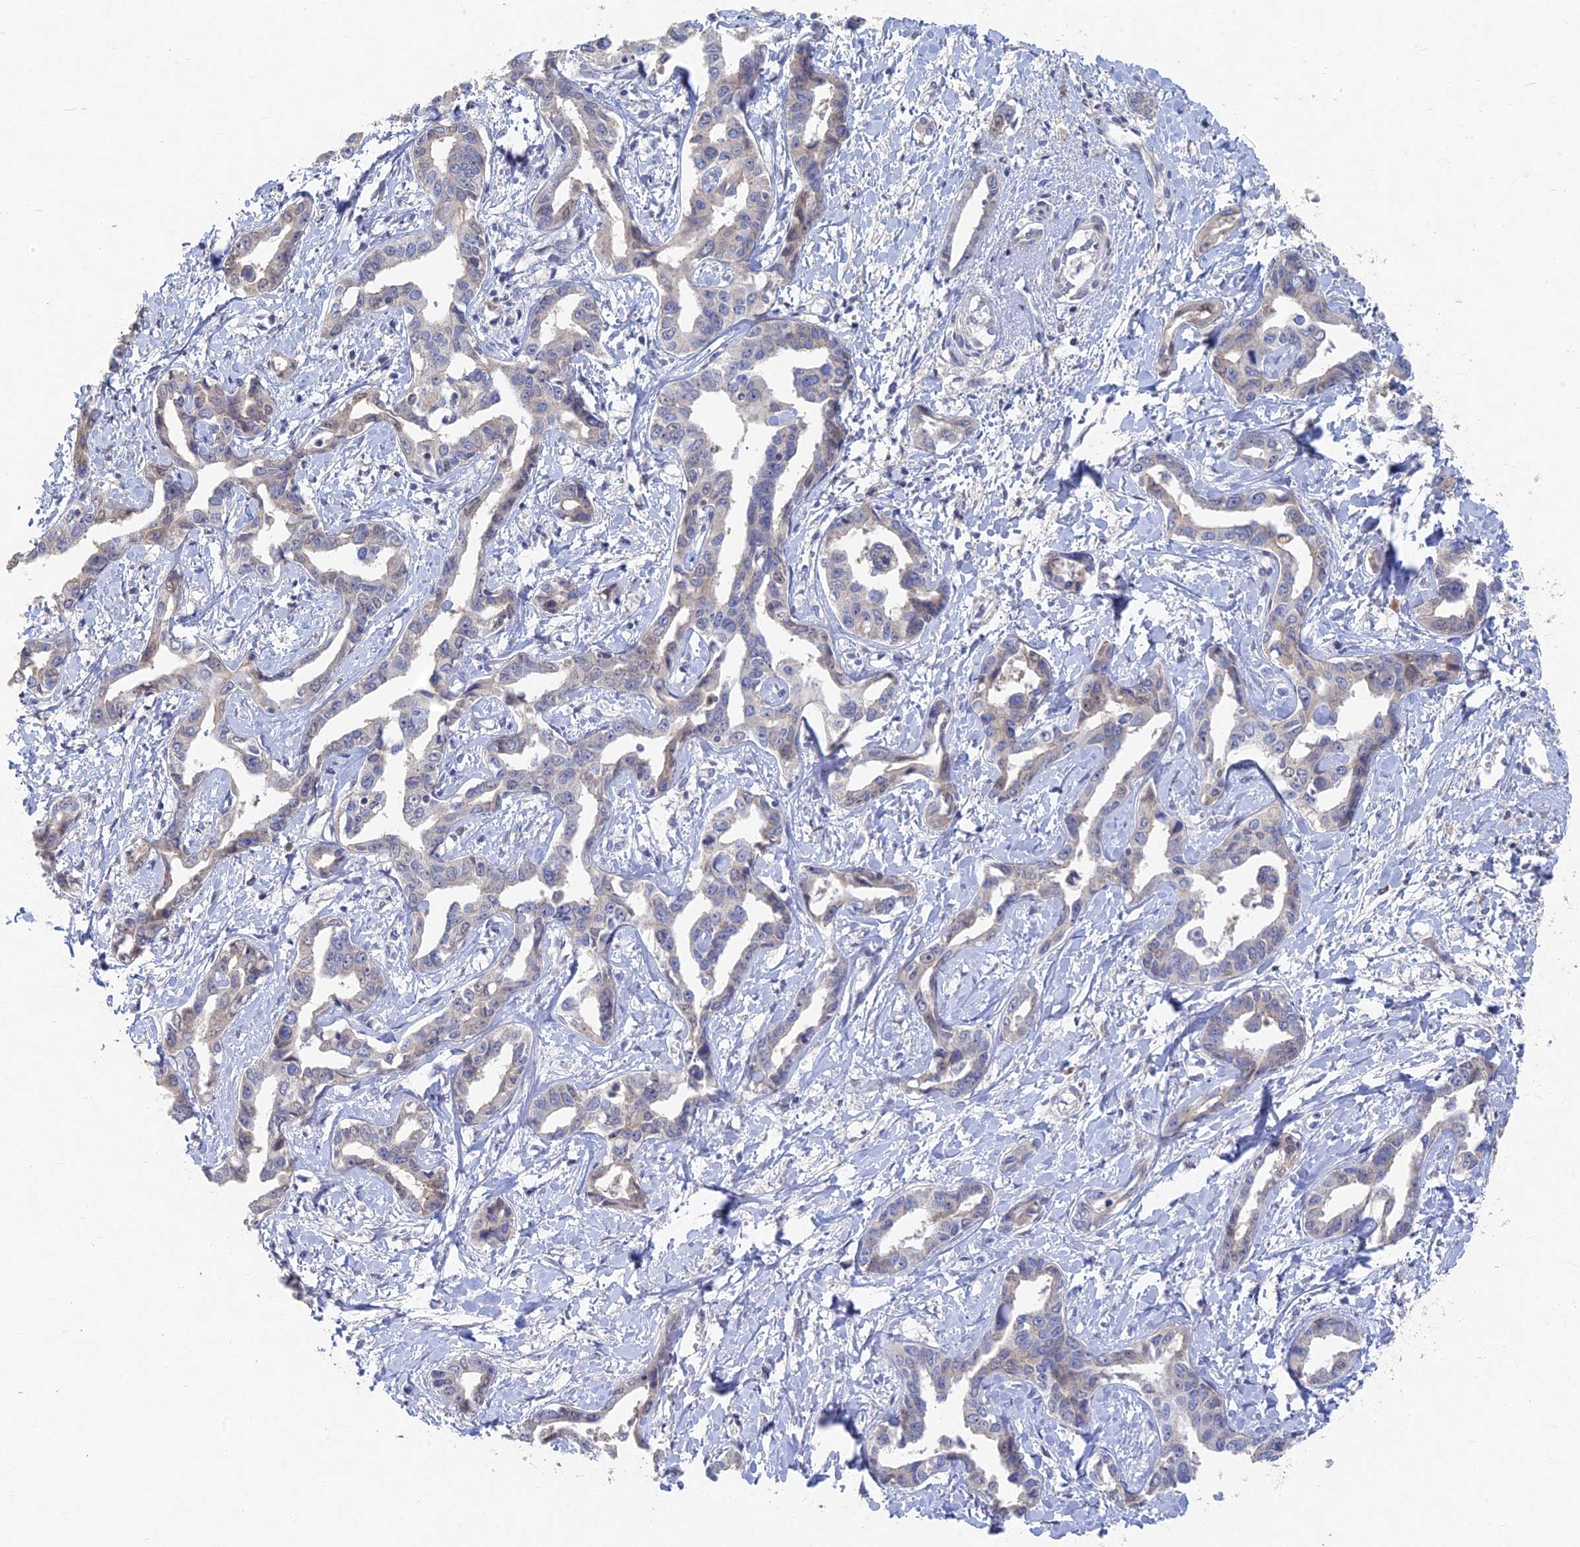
{"staining": {"intensity": "negative", "quantity": "none", "location": "none"}, "tissue": "liver cancer", "cell_type": "Tumor cells", "image_type": "cancer", "snomed": [{"axis": "morphology", "description": "Cholangiocarcinoma"}, {"axis": "topography", "description": "Liver"}], "caption": "Immunohistochemistry (IHC) micrograph of human liver cancer (cholangiocarcinoma) stained for a protein (brown), which exhibits no expression in tumor cells. (DAB (3,3'-diaminobenzidine) immunohistochemistry (IHC) with hematoxylin counter stain).", "gene": "GNA15", "patient": {"sex": "male", "age": 59}}